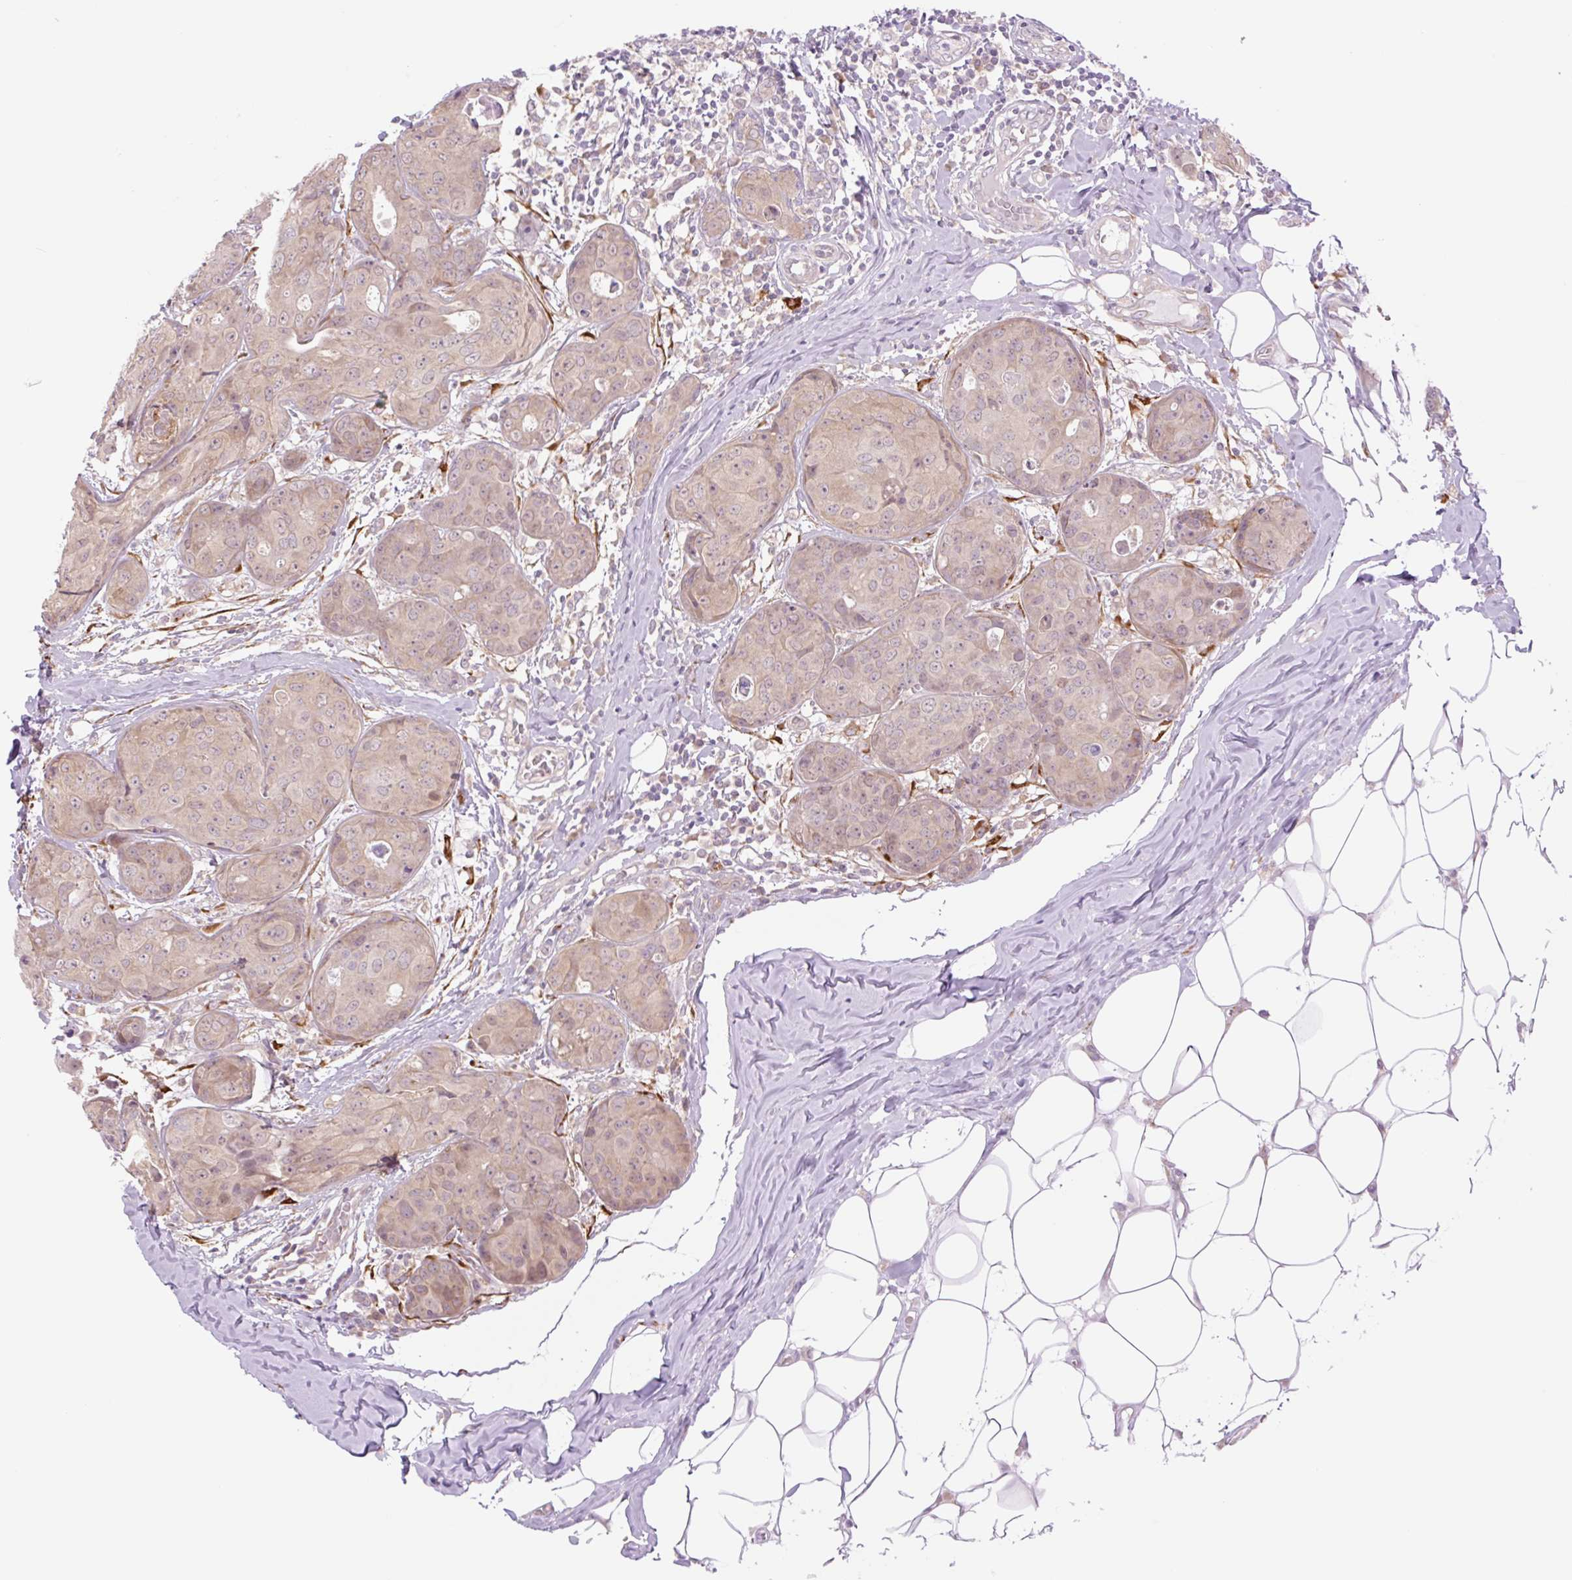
{"staining": {"intensity": "weak", "quantity": ">75%", "location": "cytoplasmic/membranous"}, "tissue": "breast cancer", "cell_type": "Tumor cells", "image_type": "cancer", "snomed": [{"axis": "morphology", "description": "Duct carcinoma"}, {"axis": "topography", "description": "Breast"}], "caption": "Breast cancer (infiltrating ductal carcinoma) tissue demonstrates weak cytoplasmic/membranous positivity in about >75% of tumor cells, visualized by immunohistochemistry.", "gene": "COL5A1", "patient": {"sex": "female", "age": 43}}